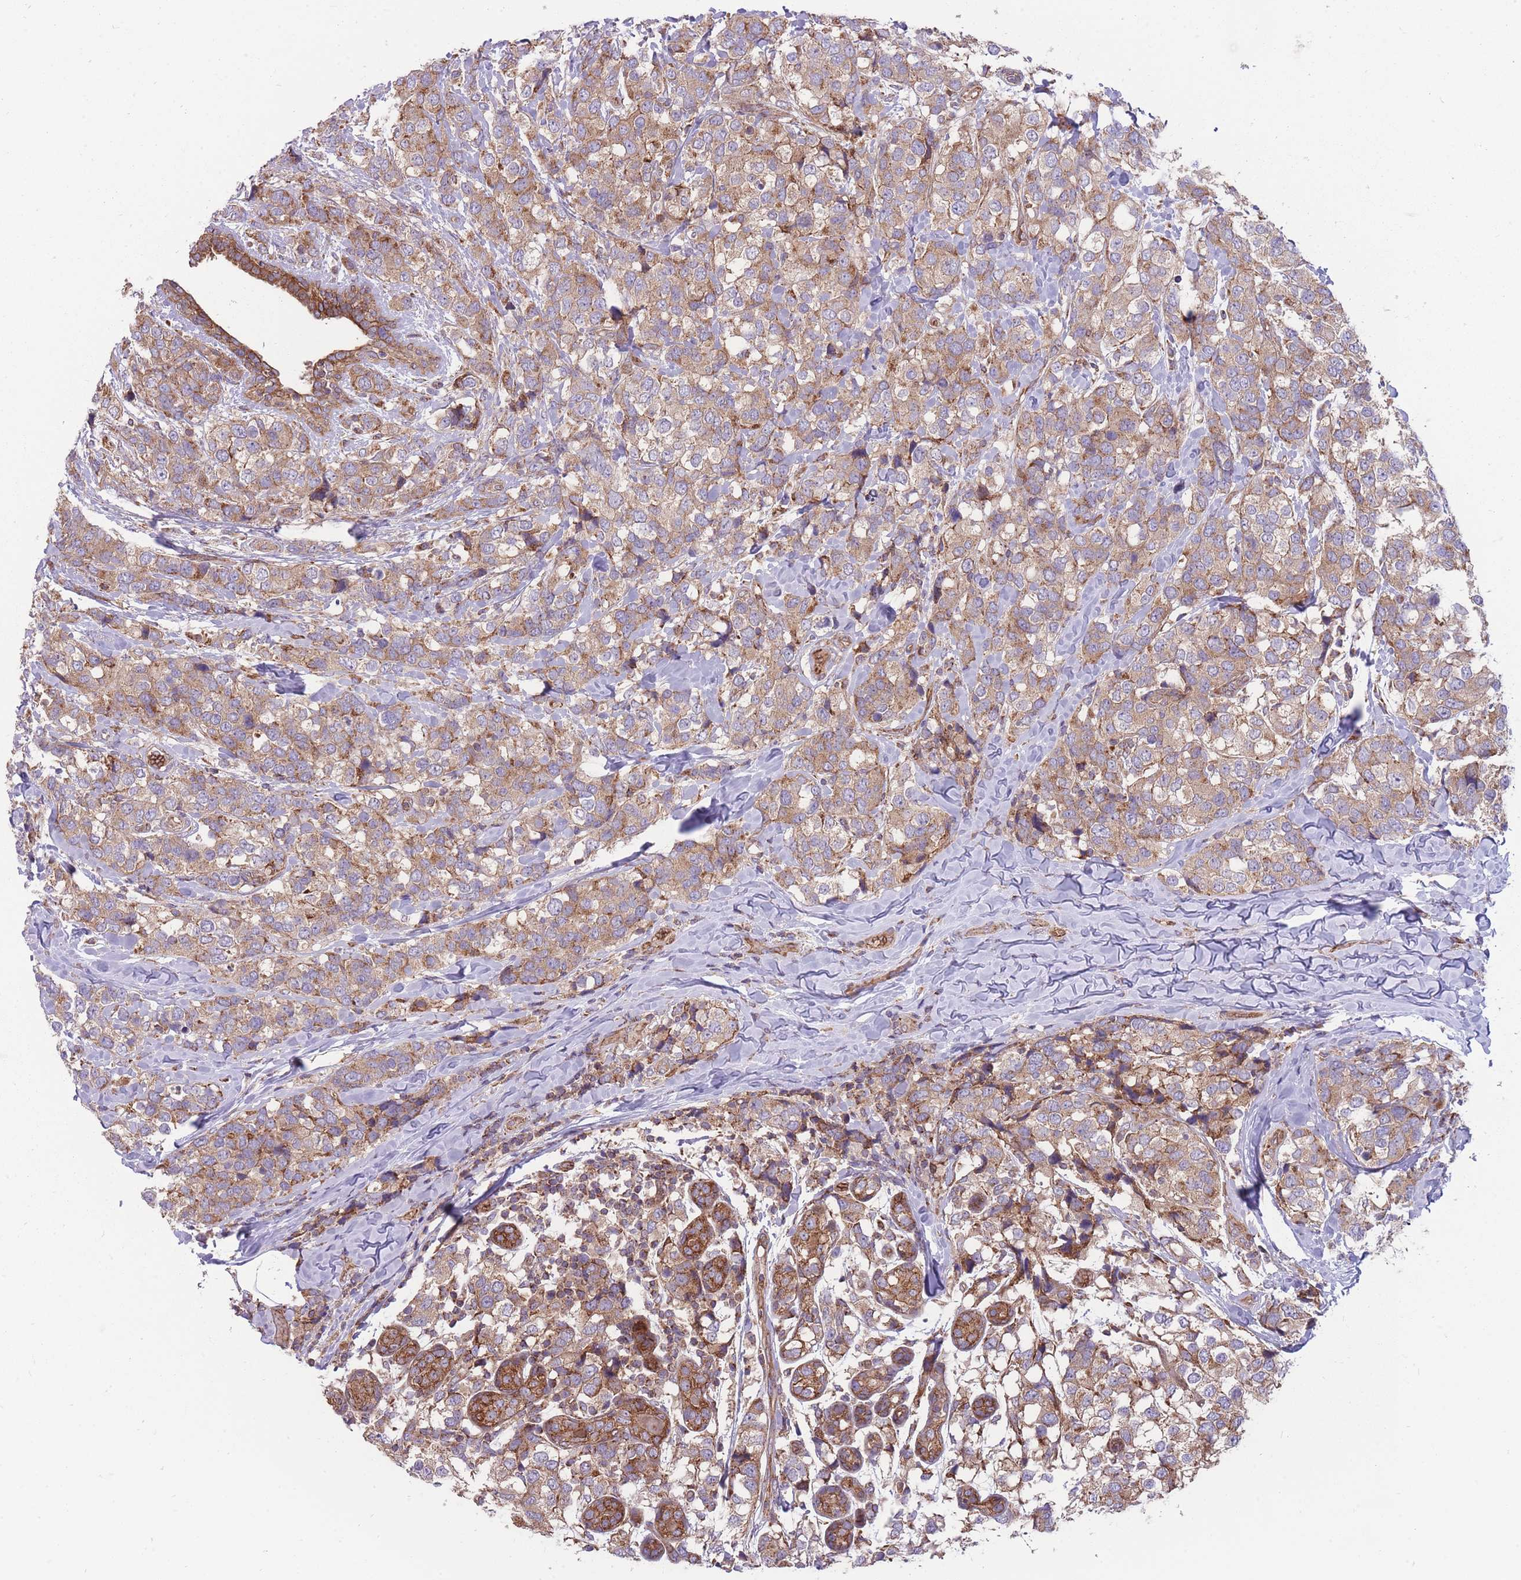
{"staining": {"intensity": "moderate", "quantity": ">75%", "location": "cytoplasmic/membranous"}, "tissue": "breast cancer", "cell_type": "Tumor cells", "image_type": "cancer", "snomed": [{"axis": "morphology", "description": "Lobular carcinoma"}, {"axis": "topography", "description": "Breast"}], "caption": "Immunohistochemistry (IHC) of breast lobular carcinoma exhibits medium levels of moderate cytoplasmic/membranous expression in about >75% of tumor cells.", "gene": "ANKRD10", "patient": {"sex": "female", "age": 59}}